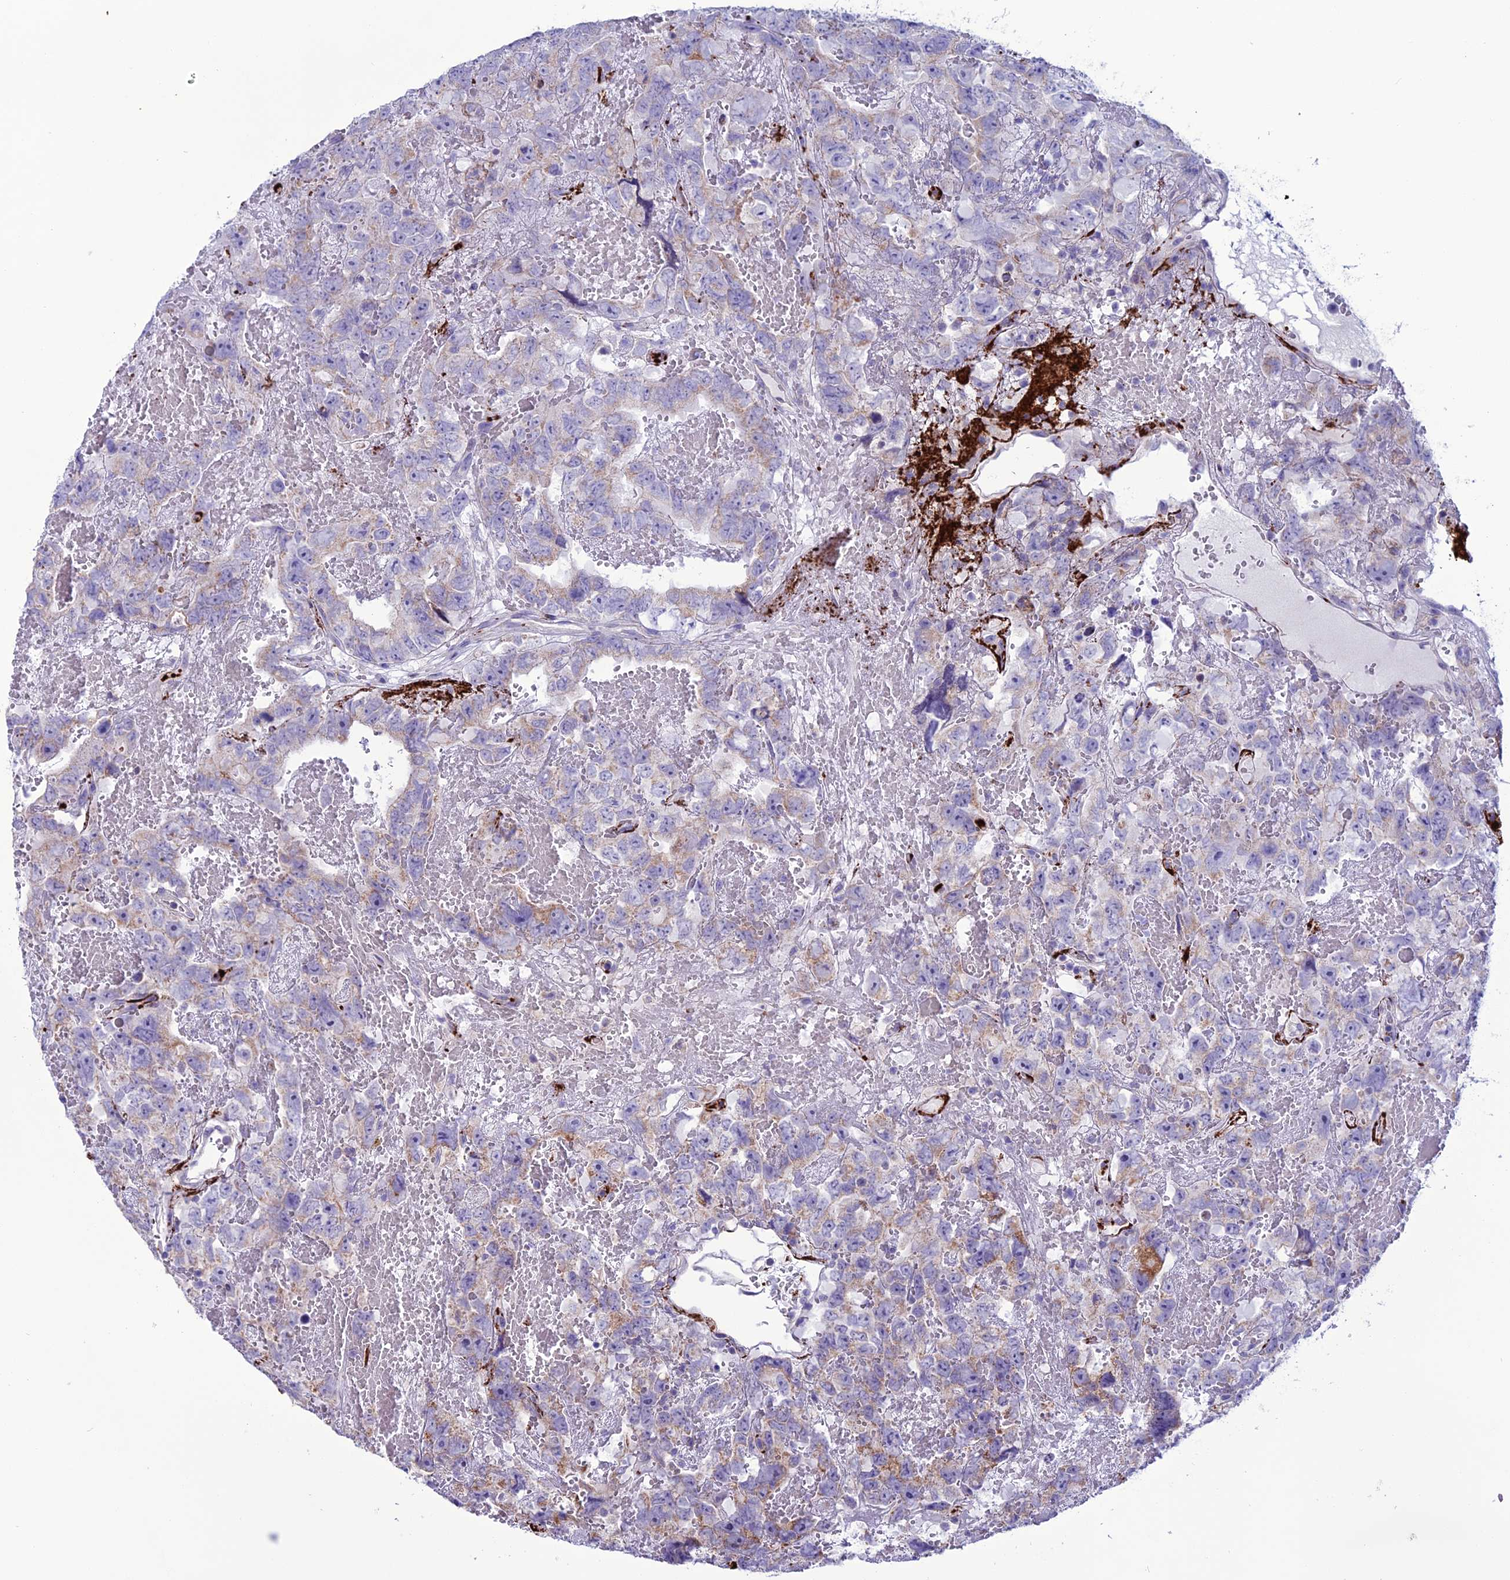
{"staining": {"intensity": "weak", "quantity": "<25%", "location": "cytoplasmic/membranous"}, "tissue": "testis cancer", "cell_type": "Tumor cells", "image_type": "cancer", "snomed": [{"axis": "morphology", "description": "Carcinoma, Embryonal, NOS"}, {"axis": "topography", "description": "Testis"}], "caption": "Protein analysis of embryonal carcinoma (testis) displays no significant expression in tumor cells.", "gene": "C21orf140", "patient": {"sex": "male", "age": 45}}